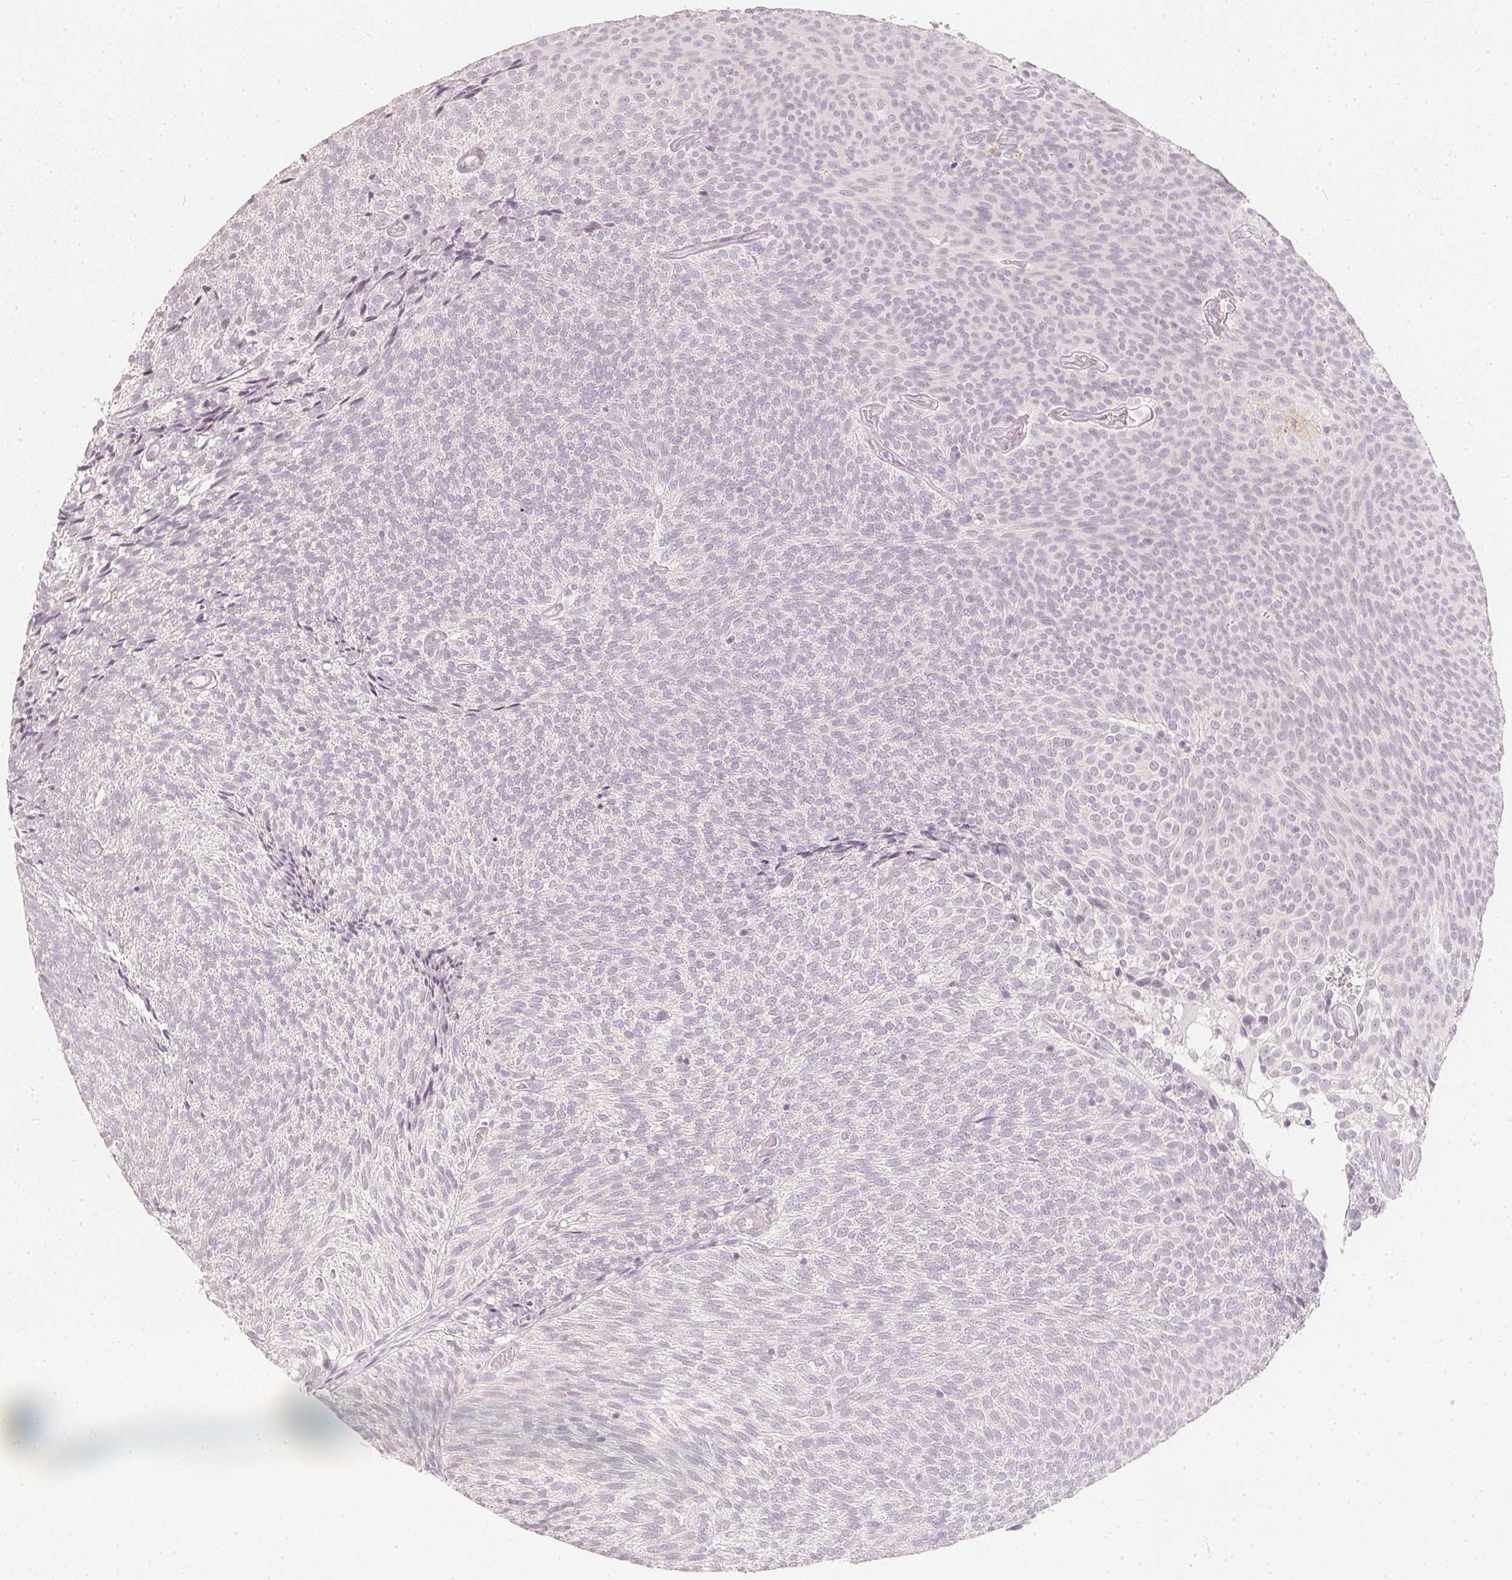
{"staining": {"intensity": "negative", "quantity": "none", "location": "none"}, "tissue": "urothelial cancer", "cell_type": "Tumor cells", "image_type": "cancer", "snomed": [{"axis": "morphology", "description": "Urothelial carcinoma, Low grade"}, {"axis": "topography", "description": "Urinary bladder"}], "caption": "DAB (3,3'-diaminobenzidine) immunohistochemical staining of human low-grade urothelial carcinoma exhibits no significant positivity in tumor cells. (Brightfield microscopy of DAB IHC at high magnification).", "gene": "CALB1", "patient": {"sex": "male", "age": 77}}